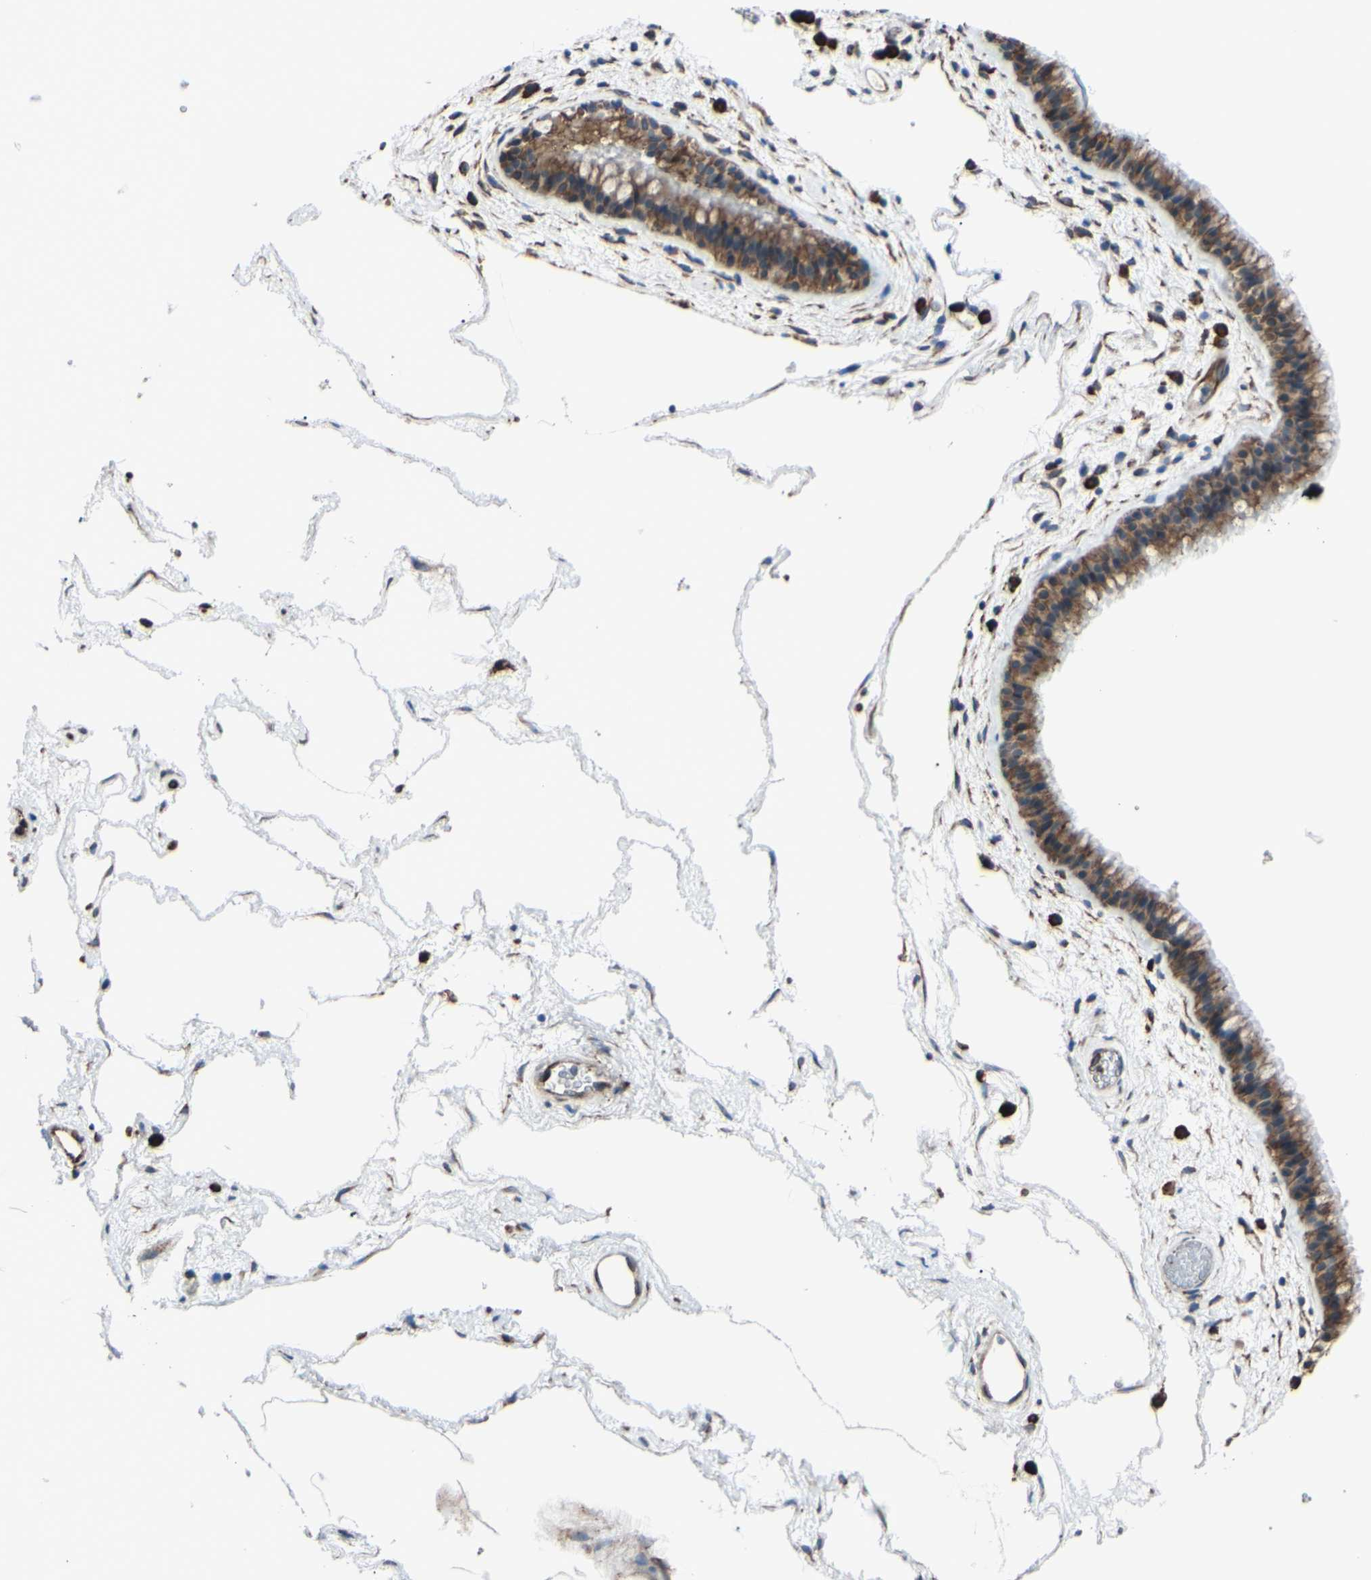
{"staining": {"intensity": "strong", "quantity": ">75%", "location": "cytoplasmic/membranous"}, "tissue": "nasopharynx", "cell_type": "Respiratory epithelial cells", "image_type": "normal", "snomed": [{"axis": "morphology", "description": "Normal tissue, NOS"}, {"axis": "morphology", "description": "Inflammation, NOS"}, {"axis": "topography", "description": "Nasopharynx"}], "caption": "IHC micrograph of unremarkable nasopharynx stained for a protein (brown), which demonstrates high levels of strong cytoplasmic/membranous expression in approximately >75% of respiratory epithelial cells.", "gene": "BMF", "patient": {"sex": "male", "age": 48}}